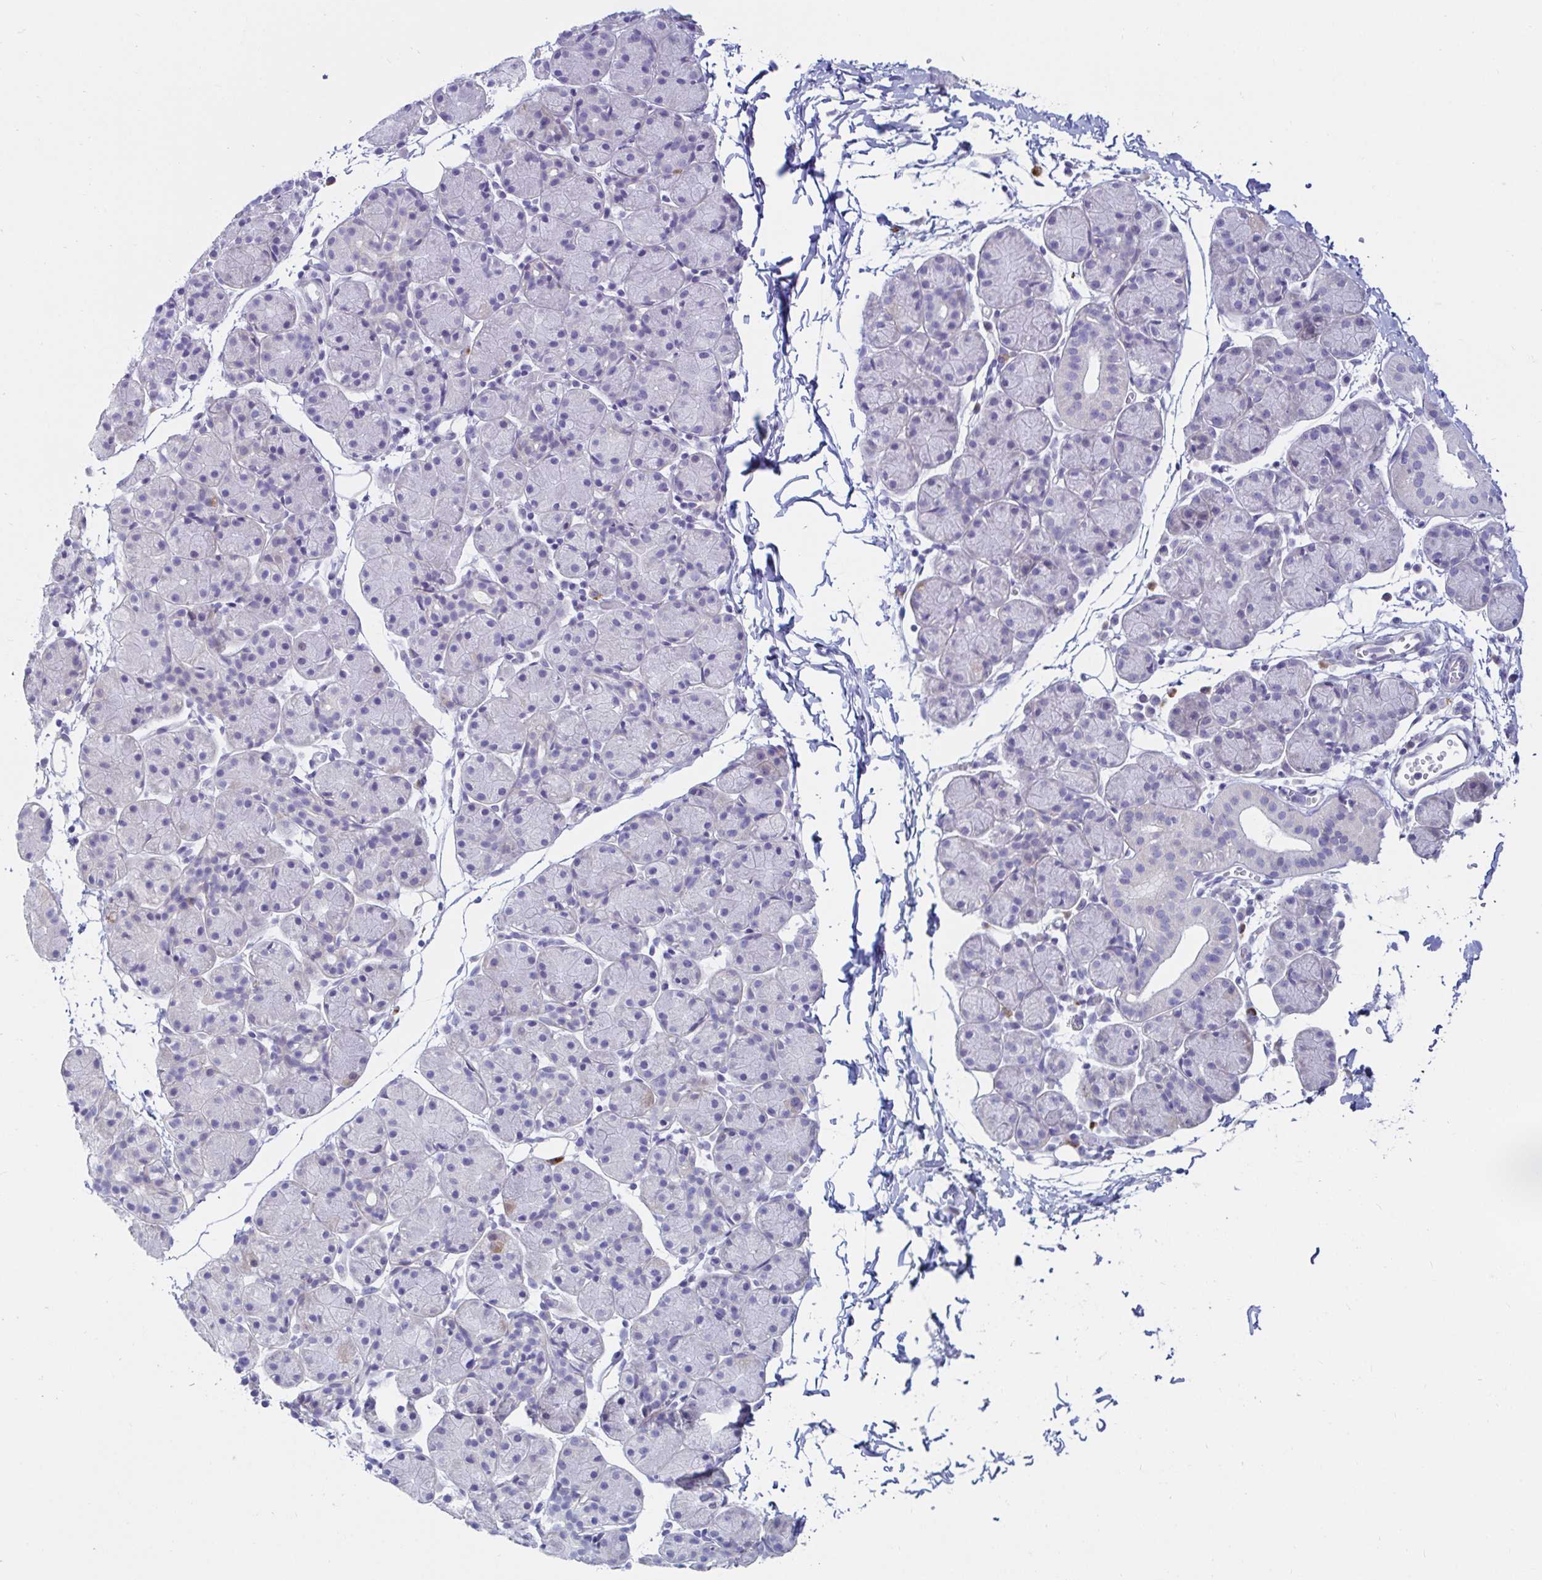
{"staining": {"intensity": "negative", "quantity": "none", "location": "none"}, "tissue": "salivary gland", "cell_type": "Glandular cells", "image_type": "normal", "snomed": [{"axis": "morphology", "description": "Normal tissue, NOS"}, {"axis": "morphology", "description": "Inflammation, NOS"}, {"axis": "topography", "description": "Lymph node"}, {"axis": "topography", "description": "Salivary gland"}], "caption": "A micrograph of human salivary gland is negative for staining in glandular cells.", "gene": "C4orf17", "patient": {"sex": "male", "age": 3}}